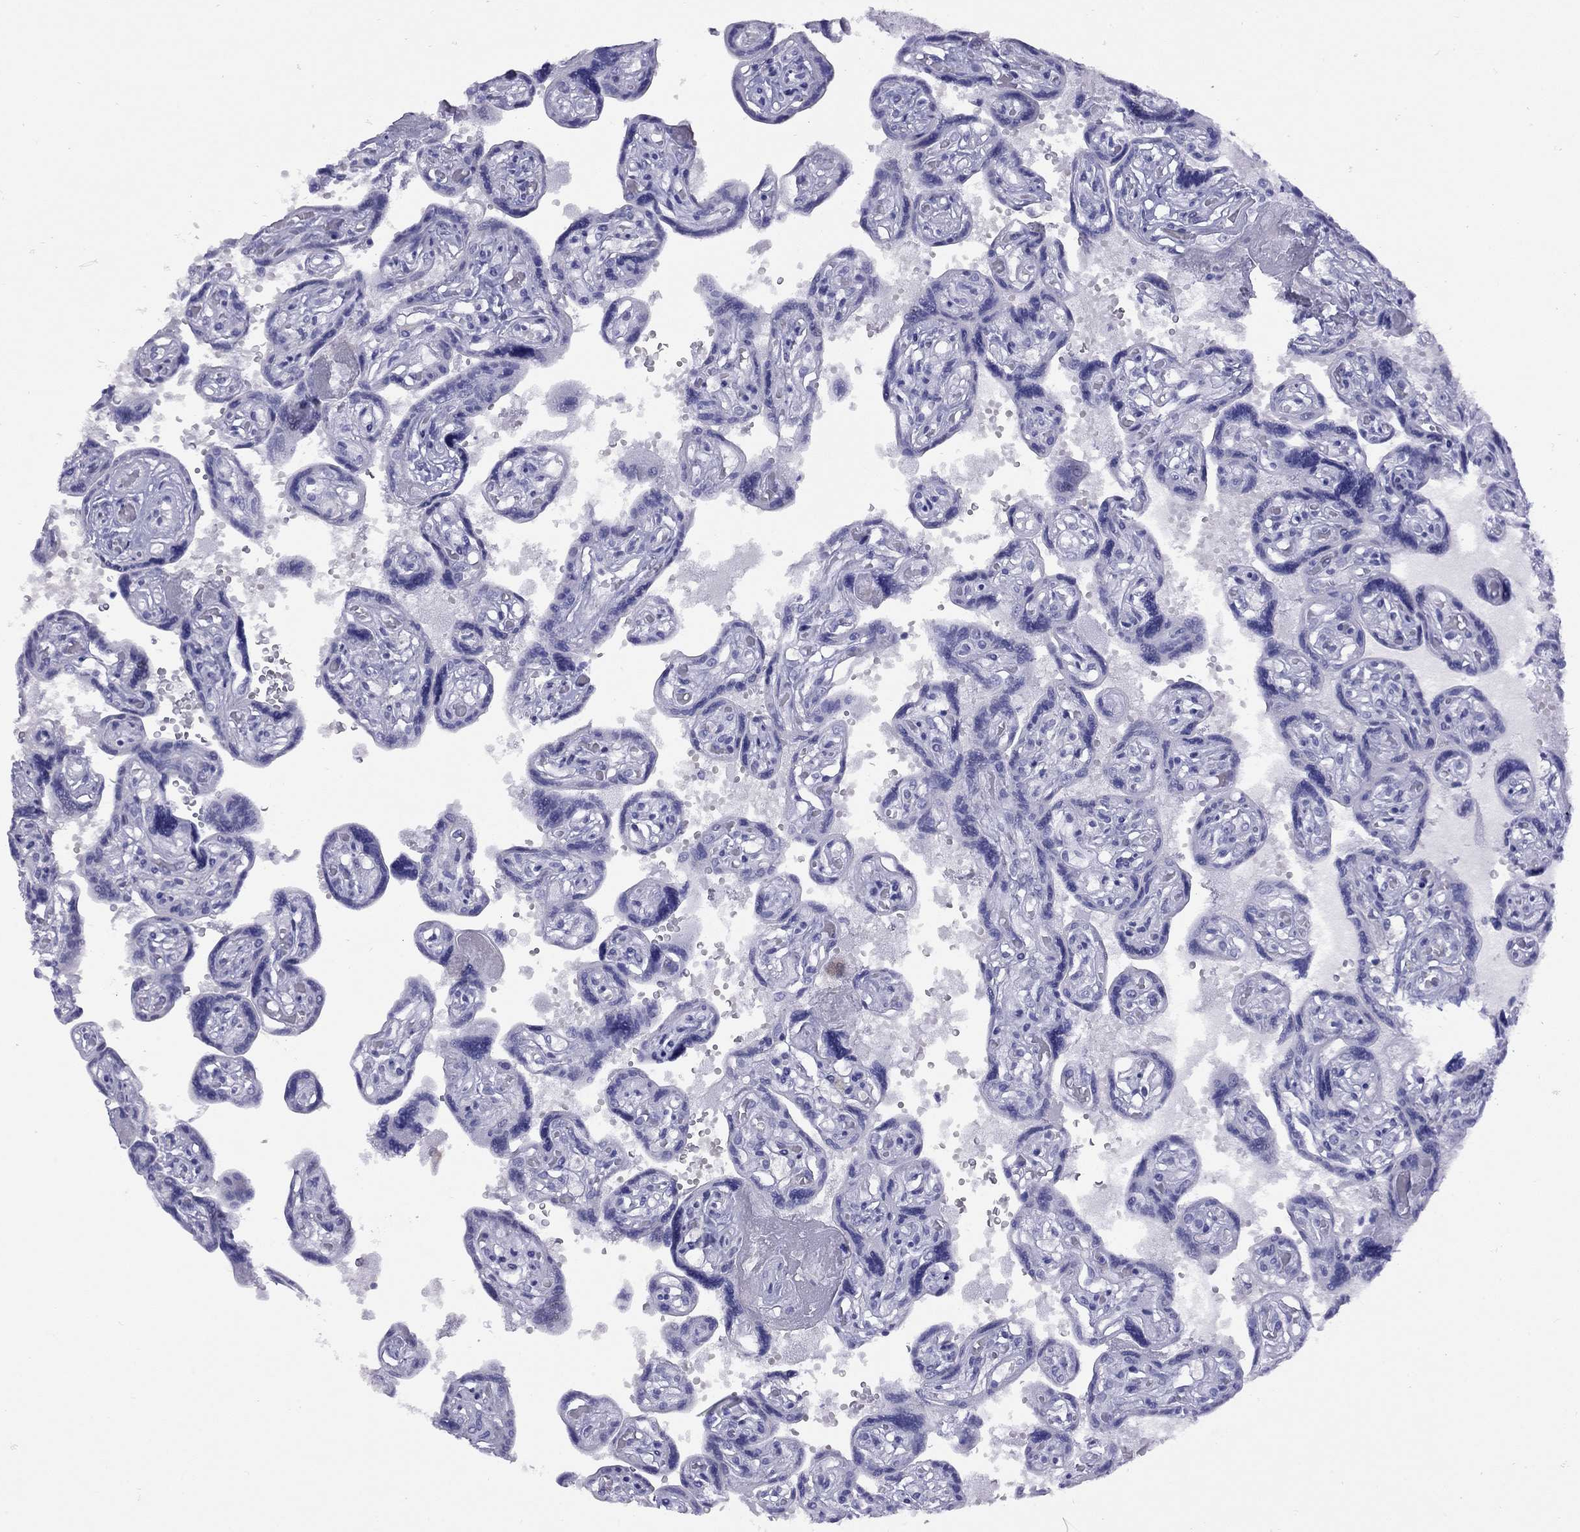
{"staining": {"intensity": "negative", "quantity": "none", "location": "none"}, "tissue": "placenta", "cell_type": "Decidual cells", "image_type": "normal", "snomed": [{"axis": "morphology", "description": "Normal tissue, NOS"}, {"axis": "topography", "description": "Placenta"}], "caption": "Immunohistochemistry micrograph of normal human placenta stained for a protein (brown), which exhibits no positivity in decidual cells.", "gene": "GRIA2", "patient": {"sex": "female", "age": 32}}